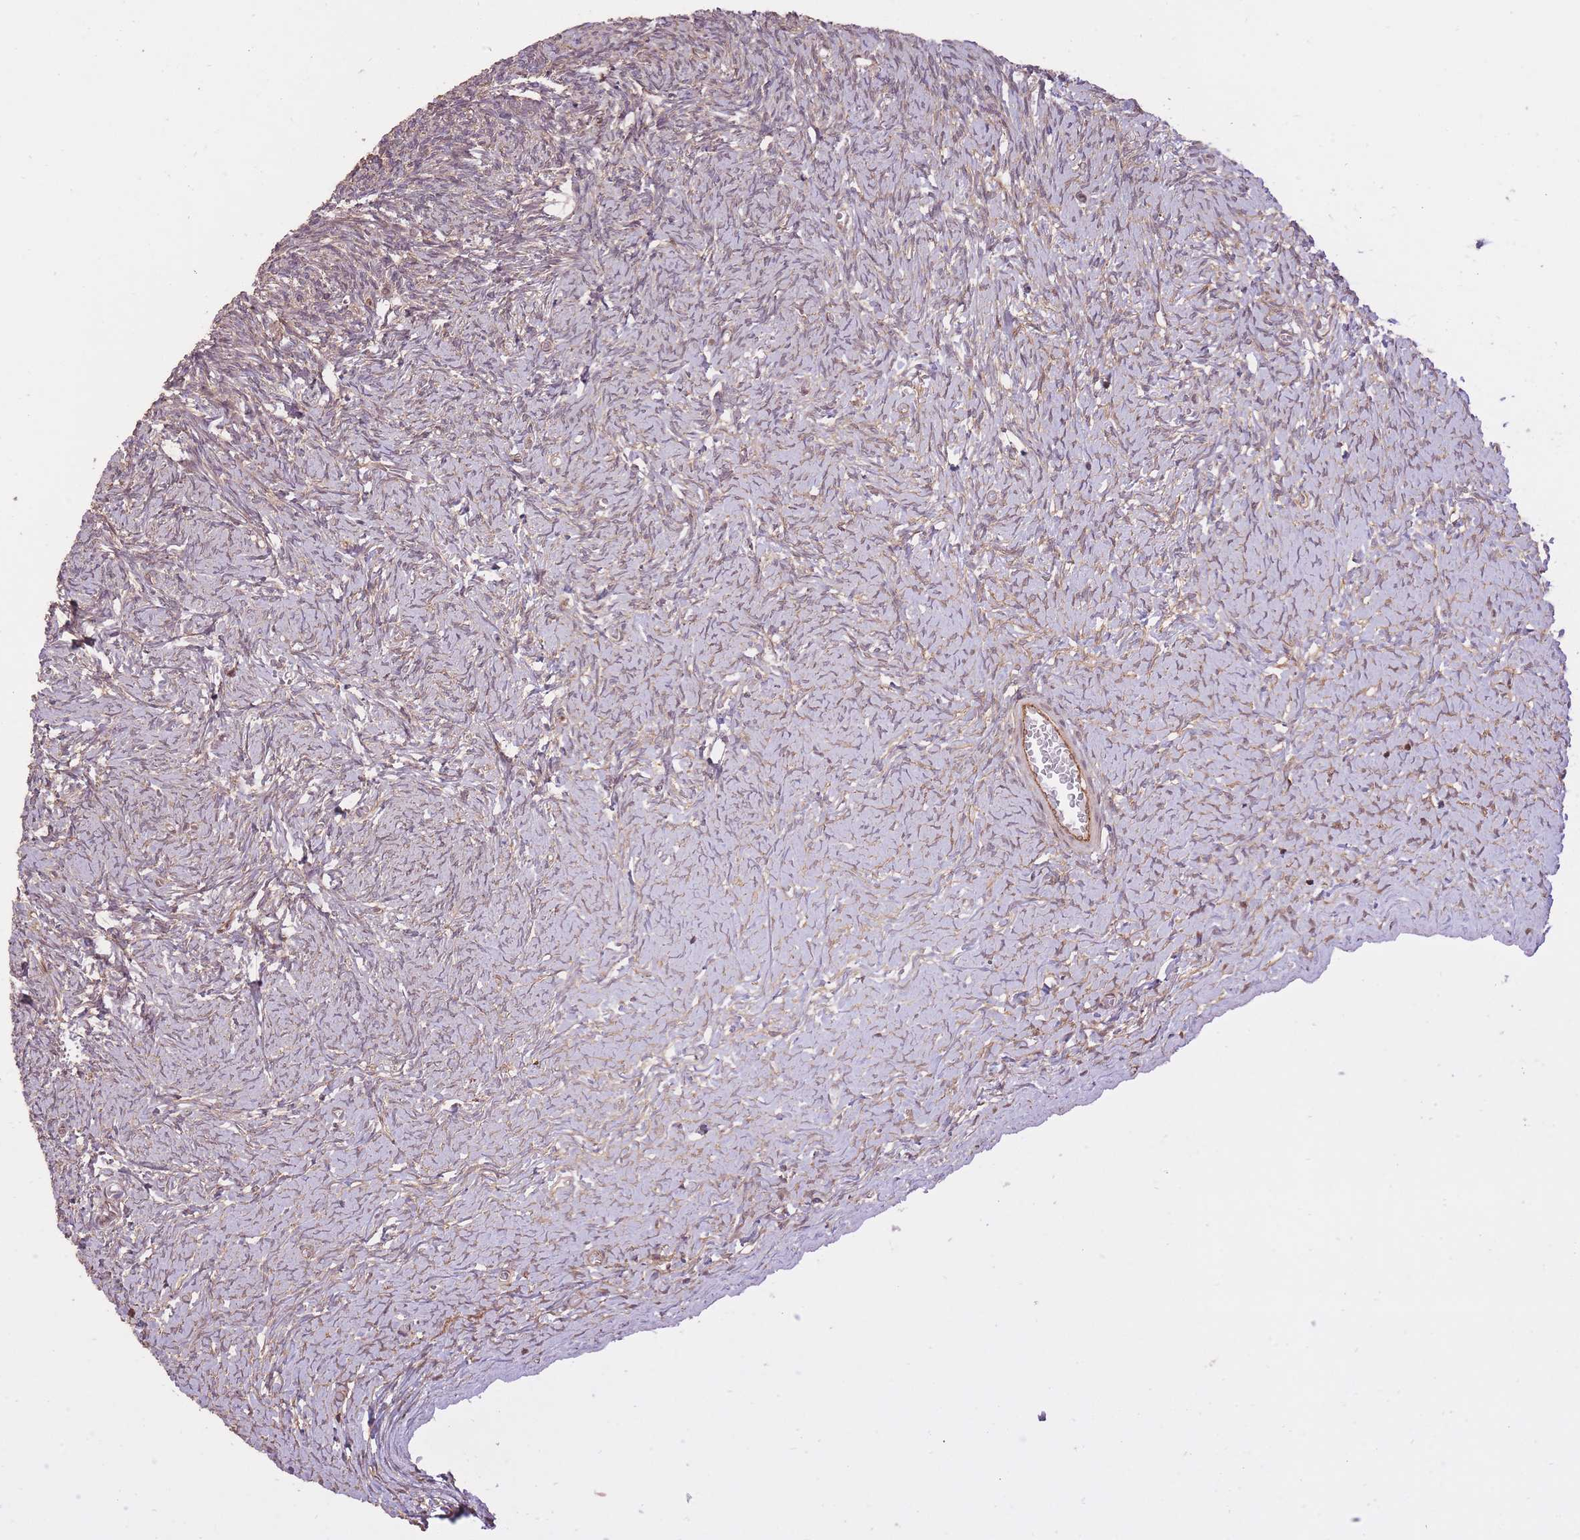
{"staining": {"intensity": "negative", "quantity": "none", "location": "none"}, "tissue": "ovary", "cell_type": "Ovarian stroma cells", "image_type": "normal", "snomed": [{"axis": "morphology", "description": "Normal tissue, NOS"}, {"axis": "topography", "description": "Ovary"}], "caption": "This histopathology image is of normal ovary stained with IHC to label a protein in brown with the nuclei are counter-stained blue. There is no expression in ovarian stroma cells.", "gene": "PLD1", "patient": {"sex": "female", "age": 39}}